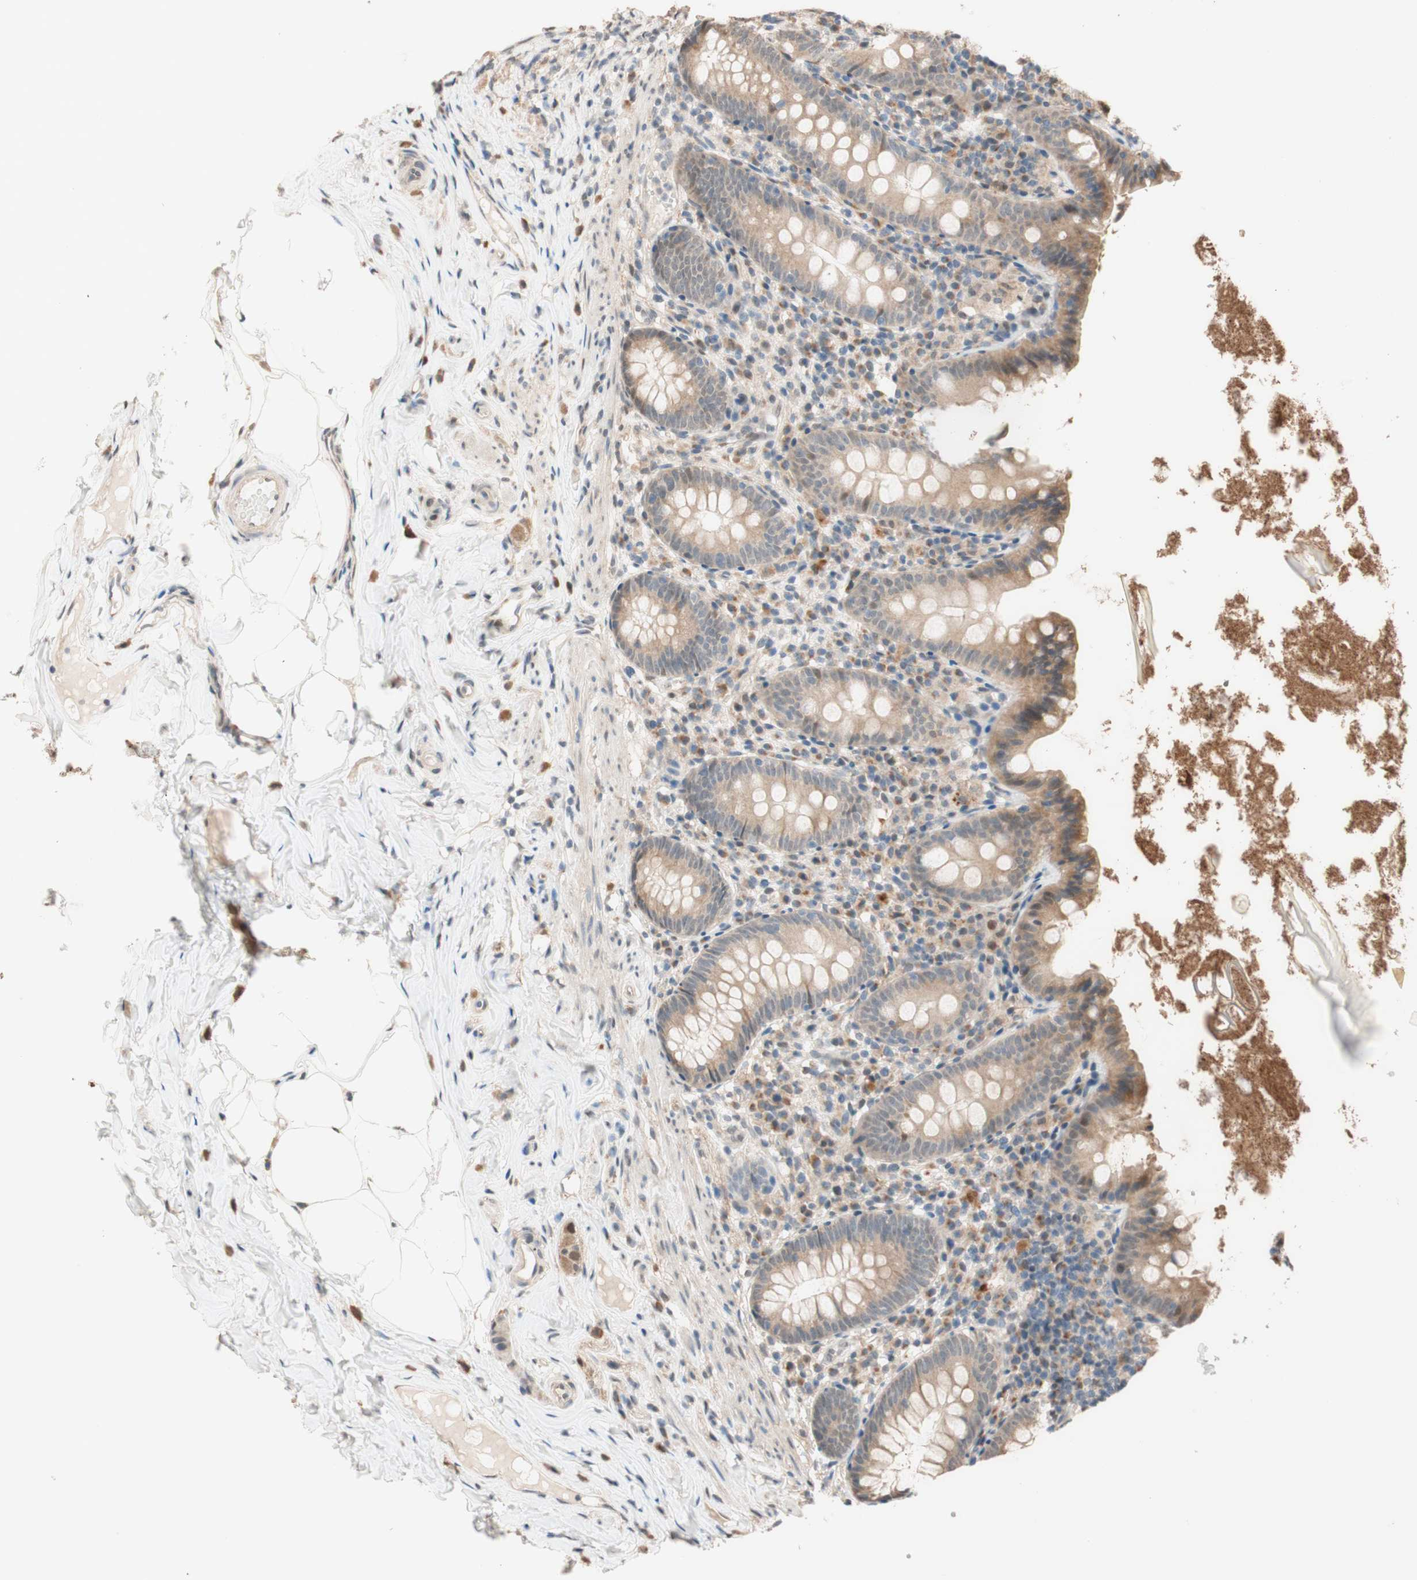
{"staining": {"intensity": "moderate", "quantity": ">75%", "location": "cytoplasmic/membranous"}, "tissue": "appendix", "cell_type": "Glandular cells", "image_type": "normal", "snomed": [{"axis": "morphology", "description": "Normal tissue, NOS"}, {"axis": "topography", "description": "Appendix"}], "caption": "Protein expression analysis of normal human appendix reveals moderate cytoplasmic/membranous staining in about >75% of glandular cells.", "gene": "CCNC", "patient": {"sex": "male", "age": 52}}